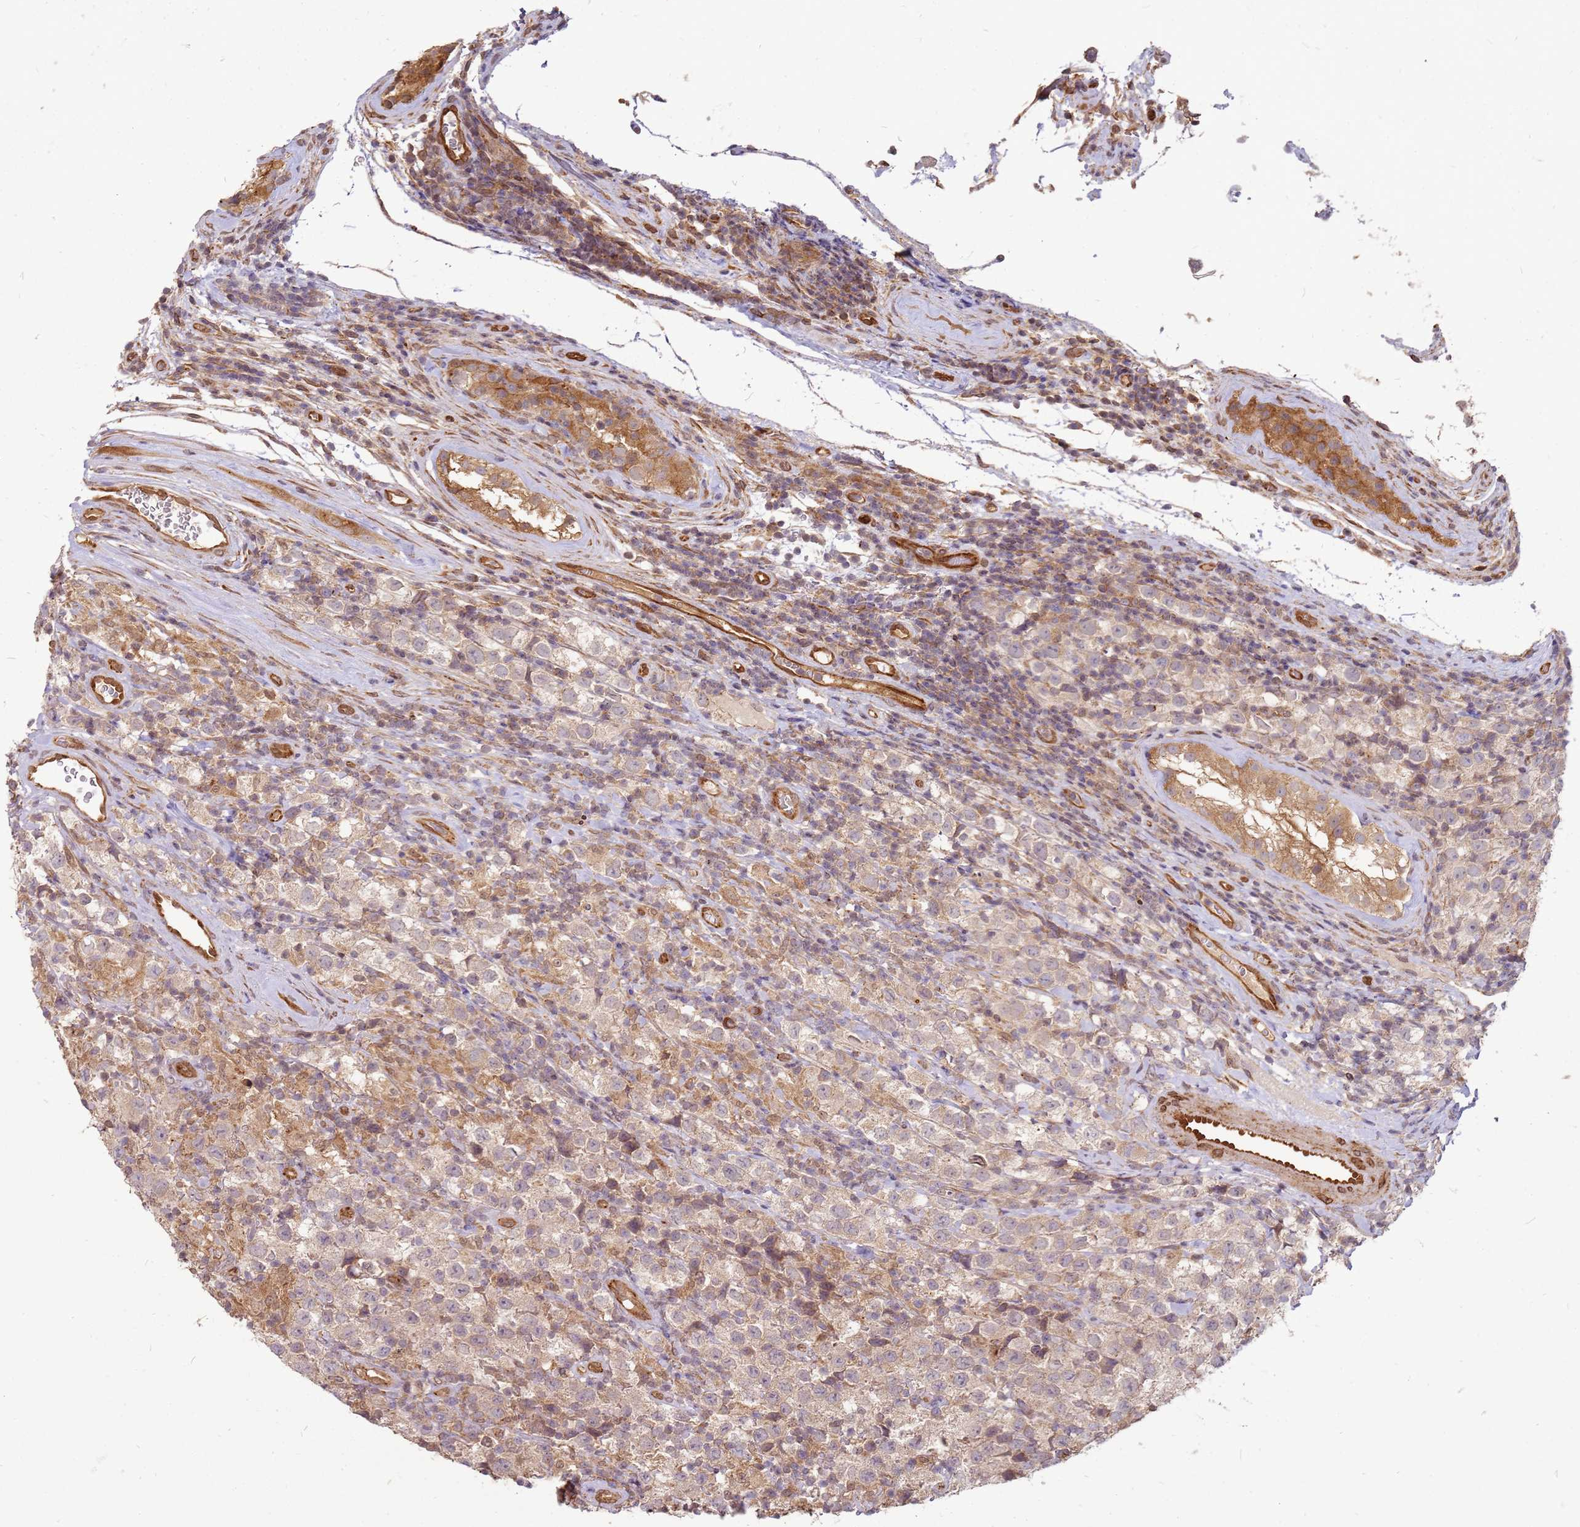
{"staining": {"intensity": "weak", "quantity": "<25%", "location": "cytoplasmic/membranous"}, "tissue": "testis cancer", "cell_type": "Tumor cells", "image_type": "cancer", "snomed": [{"axis": "morphology", "description": "Seminoma, NOS"}, {"axis": "morphology", "description": "Carcinoma, Embryonal, NOS"}, {"axis": "topography", "description": "Testis"}], "caption": "This is an immunohistochemistry (IHC) histopathology image of testis seminoma. There is no expression in tumor cells.", "gene": "NUDT14", "patient": {"sex": "male", "age": 41}}